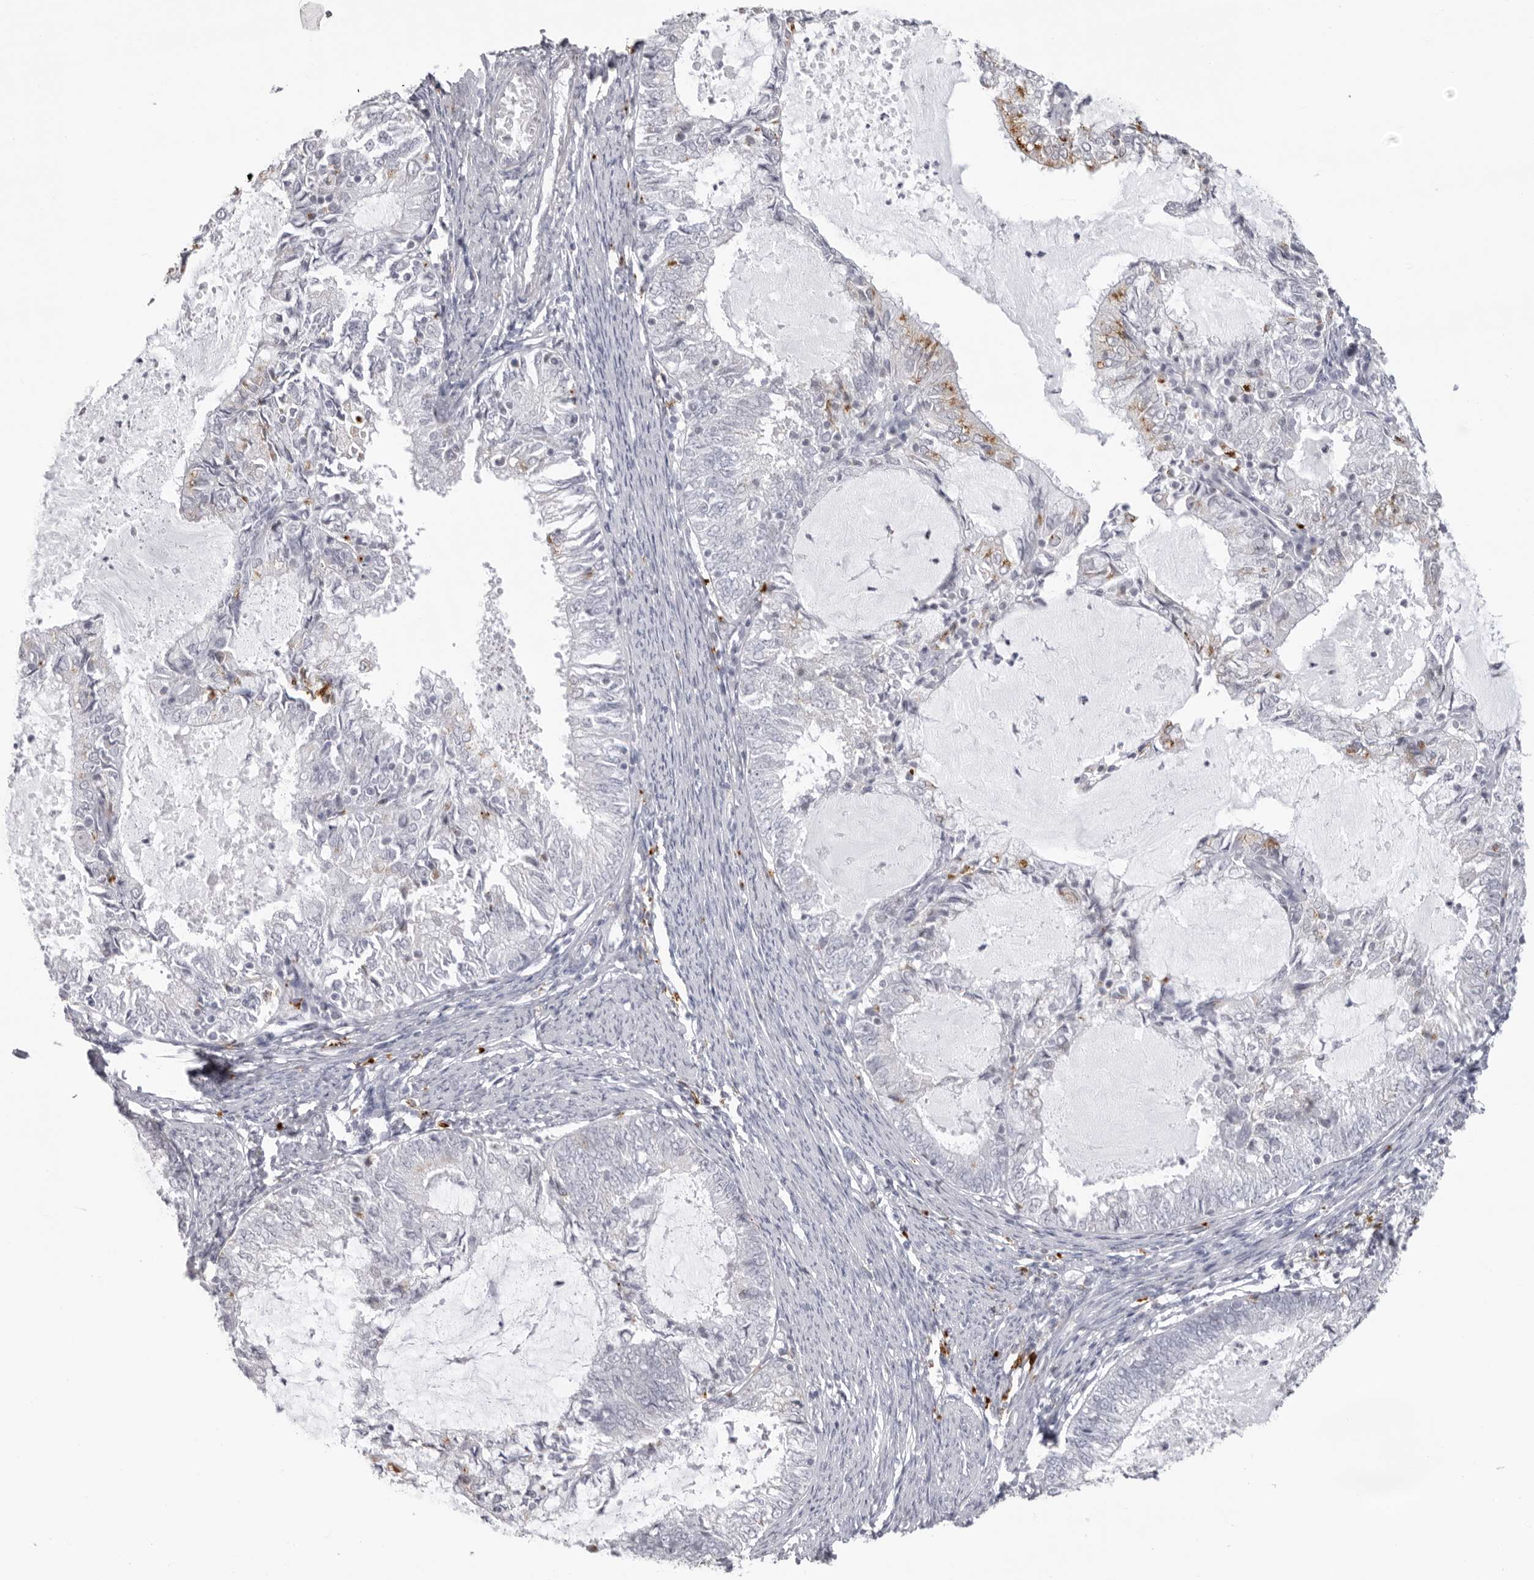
{"staining": {"intensity": "negative", "quantity": "none", "location": "none"}, "tissue": "endometrial cancer", "cell_type": "Tumor cells", "image_type": "cancer", "snomed": [{"axis": "morphology", "description": "Adenocarcinoma, NOS"}, {"axis": "topography", "description": "Endometrium"}], "caption": "High power microscopy image of an IHC photomicrograph of endometrial adenocarcinoma, revealing no significant expression in tumor cells. (DAB immunohistochemistry (IHC), high magnification).", "gene": "IL25", "patient": {"sex": "female", "age": 57}}